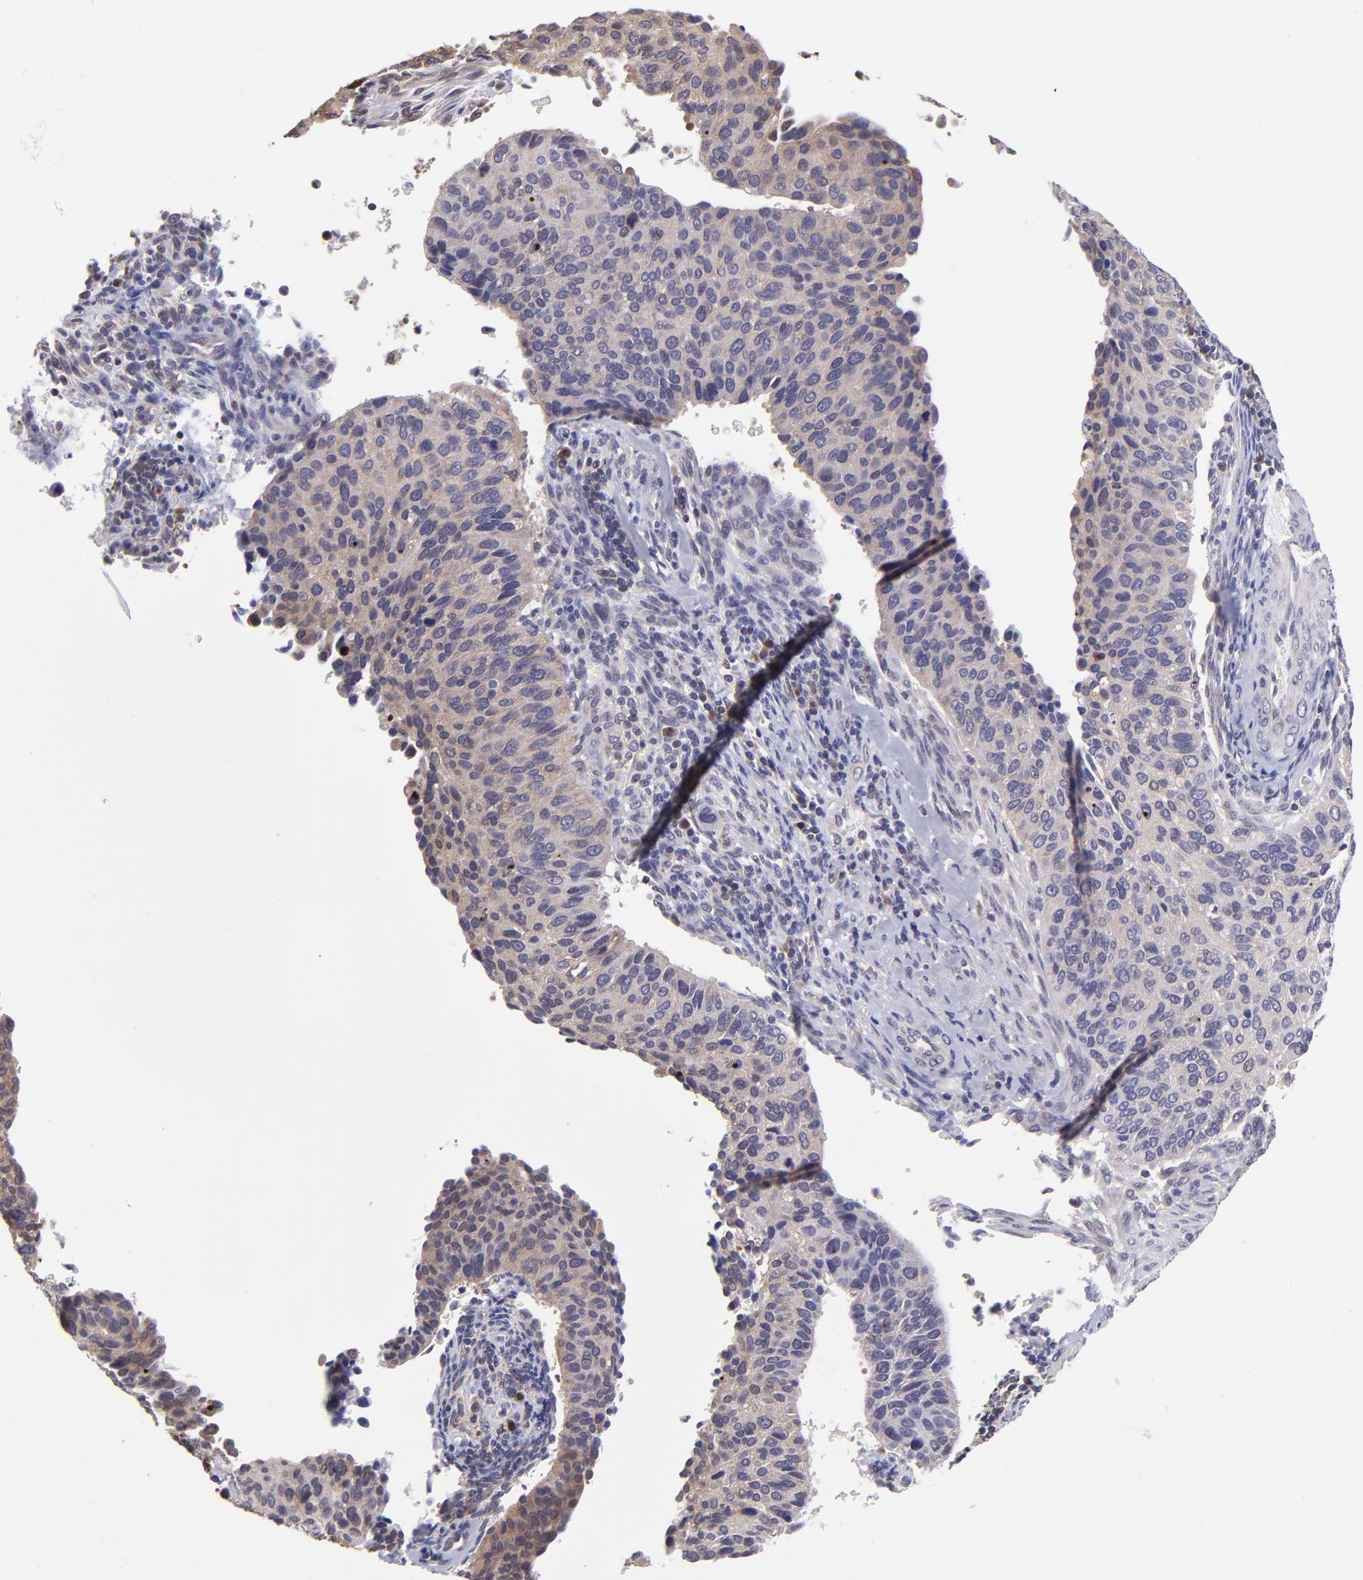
{"staining": {"intensity": "moderate", "quantity": ">75%", "location": "cytoplasmic/membranous"}, "tissue": "cervical cancer", "cell_type": "Tumor cells", "image_type": "cancer", "snomed": [{"axis": "morphology", "description": "Normal tissue, NOS"}, {"axis": "morphology", "description": "Adenocarcinoma, NOS"}, {"axis": "topography", "description": "Cervix"}], "caption": "IHC histopathology image of cervical cancer (adenocarcinoma) stained for a protein (brown), which displays medium levels of moderate cytoplasmic/membranous positivity in about >75% of tumor cells.", "gene": "NSF", "patient": {"sex": "female", "age": 34}}